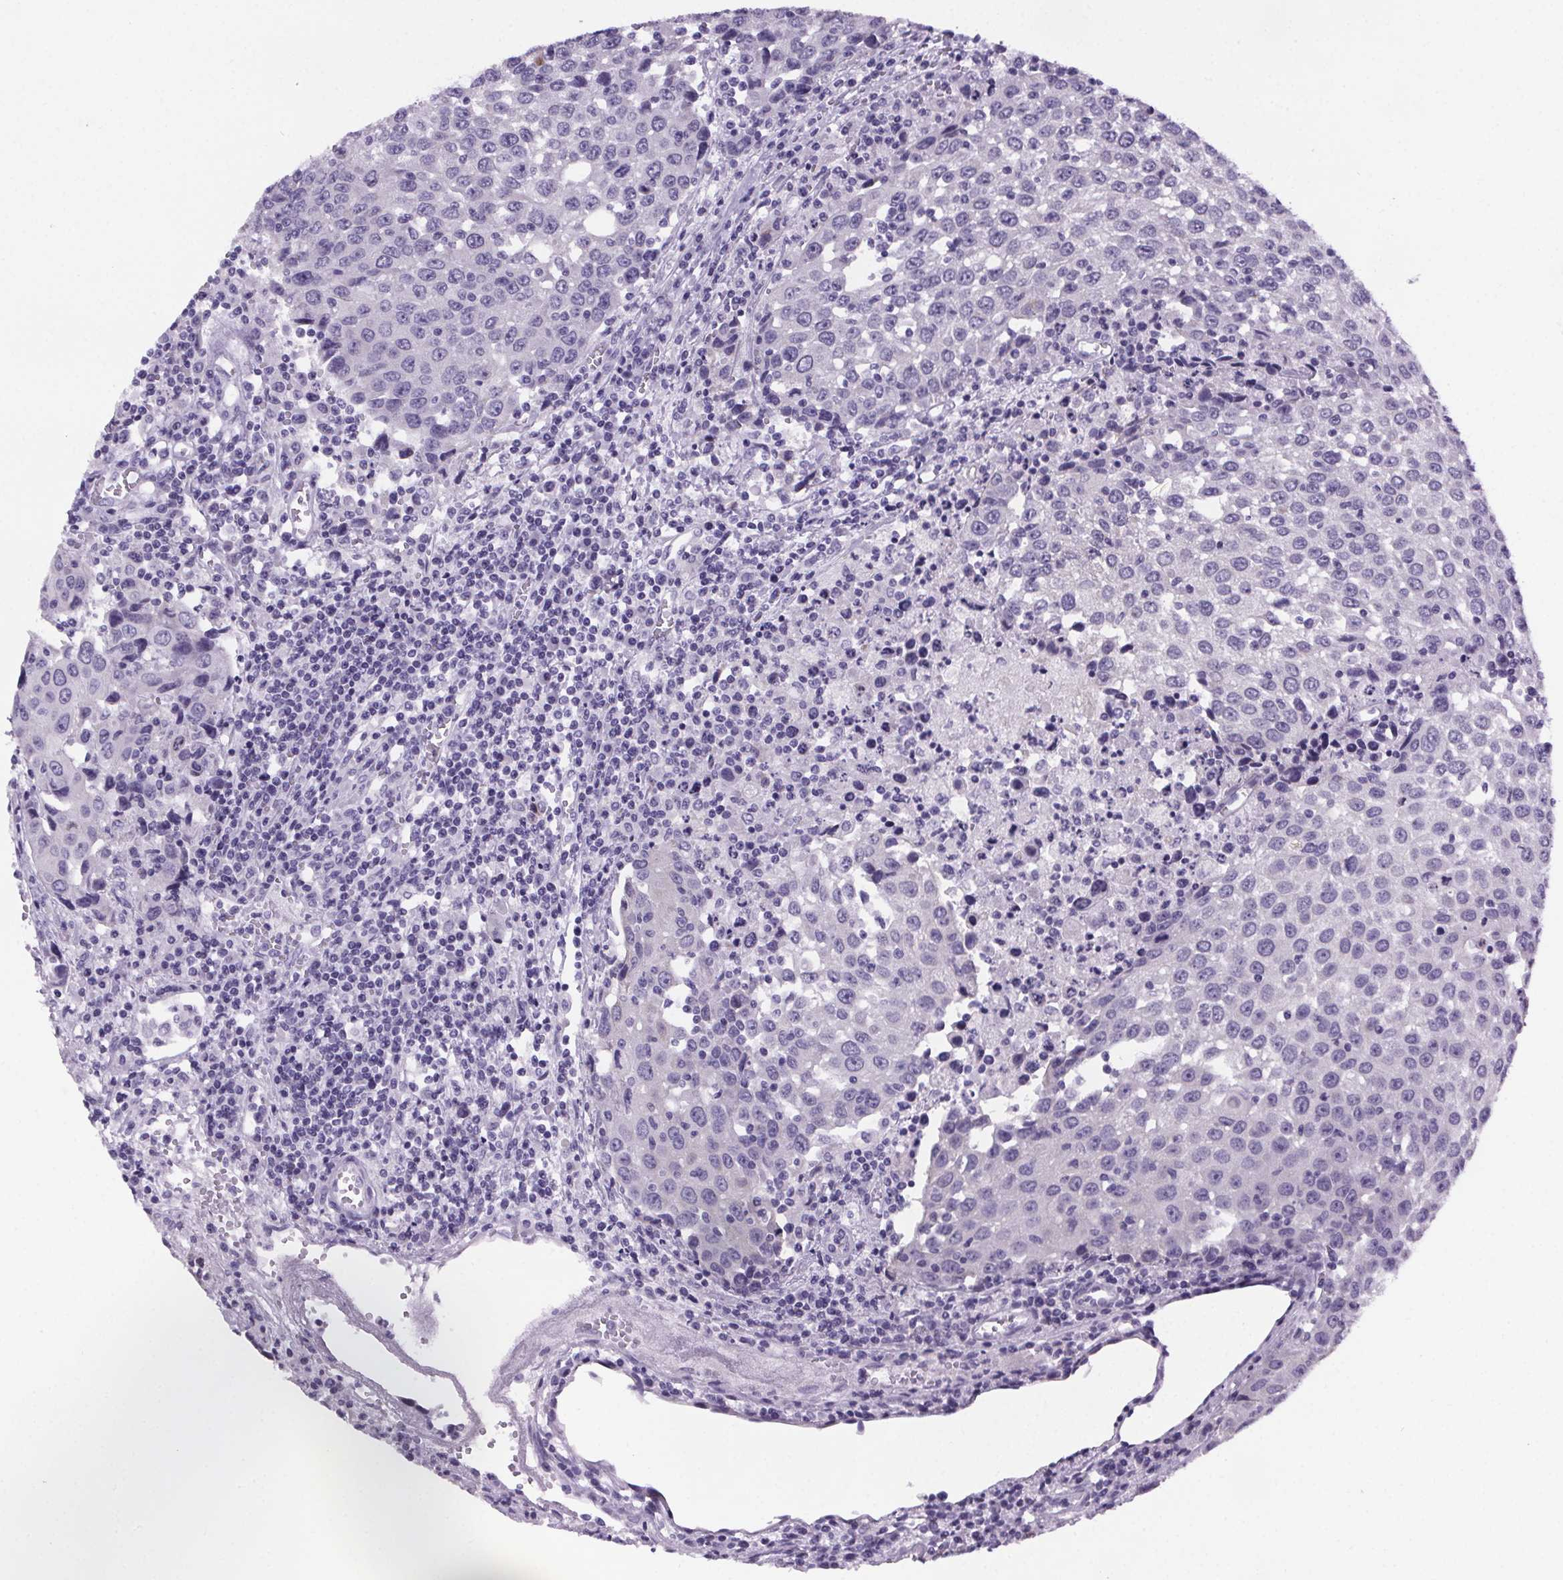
{"staining": {"intensity": "negative", "quantity": "none", "location": "none"}, "tissue": "urothelial cancer", "cell_type": "Tumor cells", "image_type": "cancer", "snomed": [{"axis": "morphology", "description": "Urothelial carcinoma, High grade"}, {"axis": "topography", "description": "Urinary bladder"}], "caption": "The immunohistochemistry (IHC) micrograph has no significant positivity in tumor cells of urothelial cancer tissue.", "gene": "CUBN", "patient": {"sex": "female", "age": 85}}